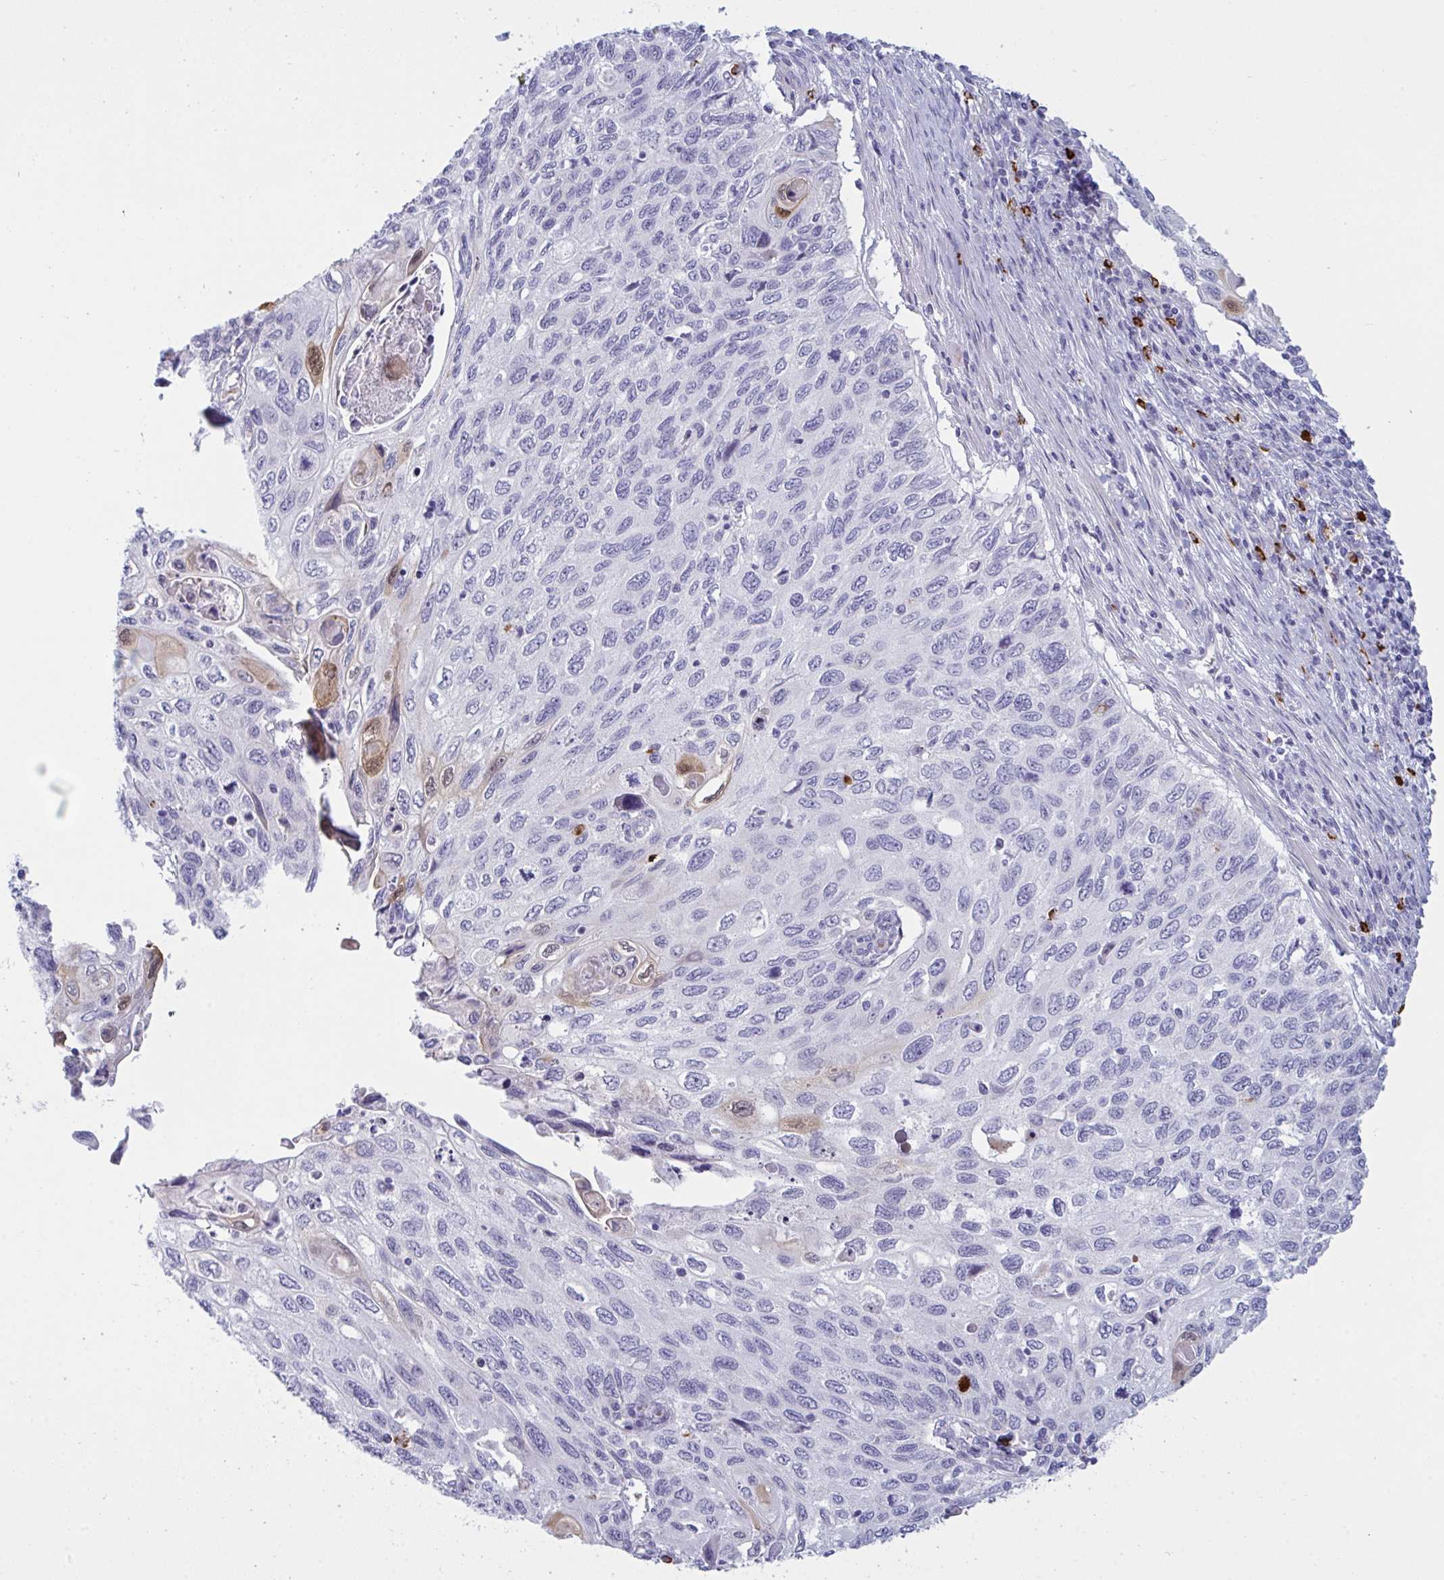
{"staining": {"intensity": "weak", "quantity": "<25%", "location": "nuclear"}, "tissue": "cervical cancer", "cell_type": "Tumor cells", "image_type": "cancer", "snomed": [{"axis": "morphology", "description": "Squamous cell carcinoma, NOS"}, {"axis": "topography", "description": "Cervix"}], "caption": "Immunohistochemistry (IHC) photomicrograph of human cervical cancer stained for a protein (brown), which shows no expression in tumor cells.", "gene": "ZNF684", "patient": {"sex": "female", "age": 70}}